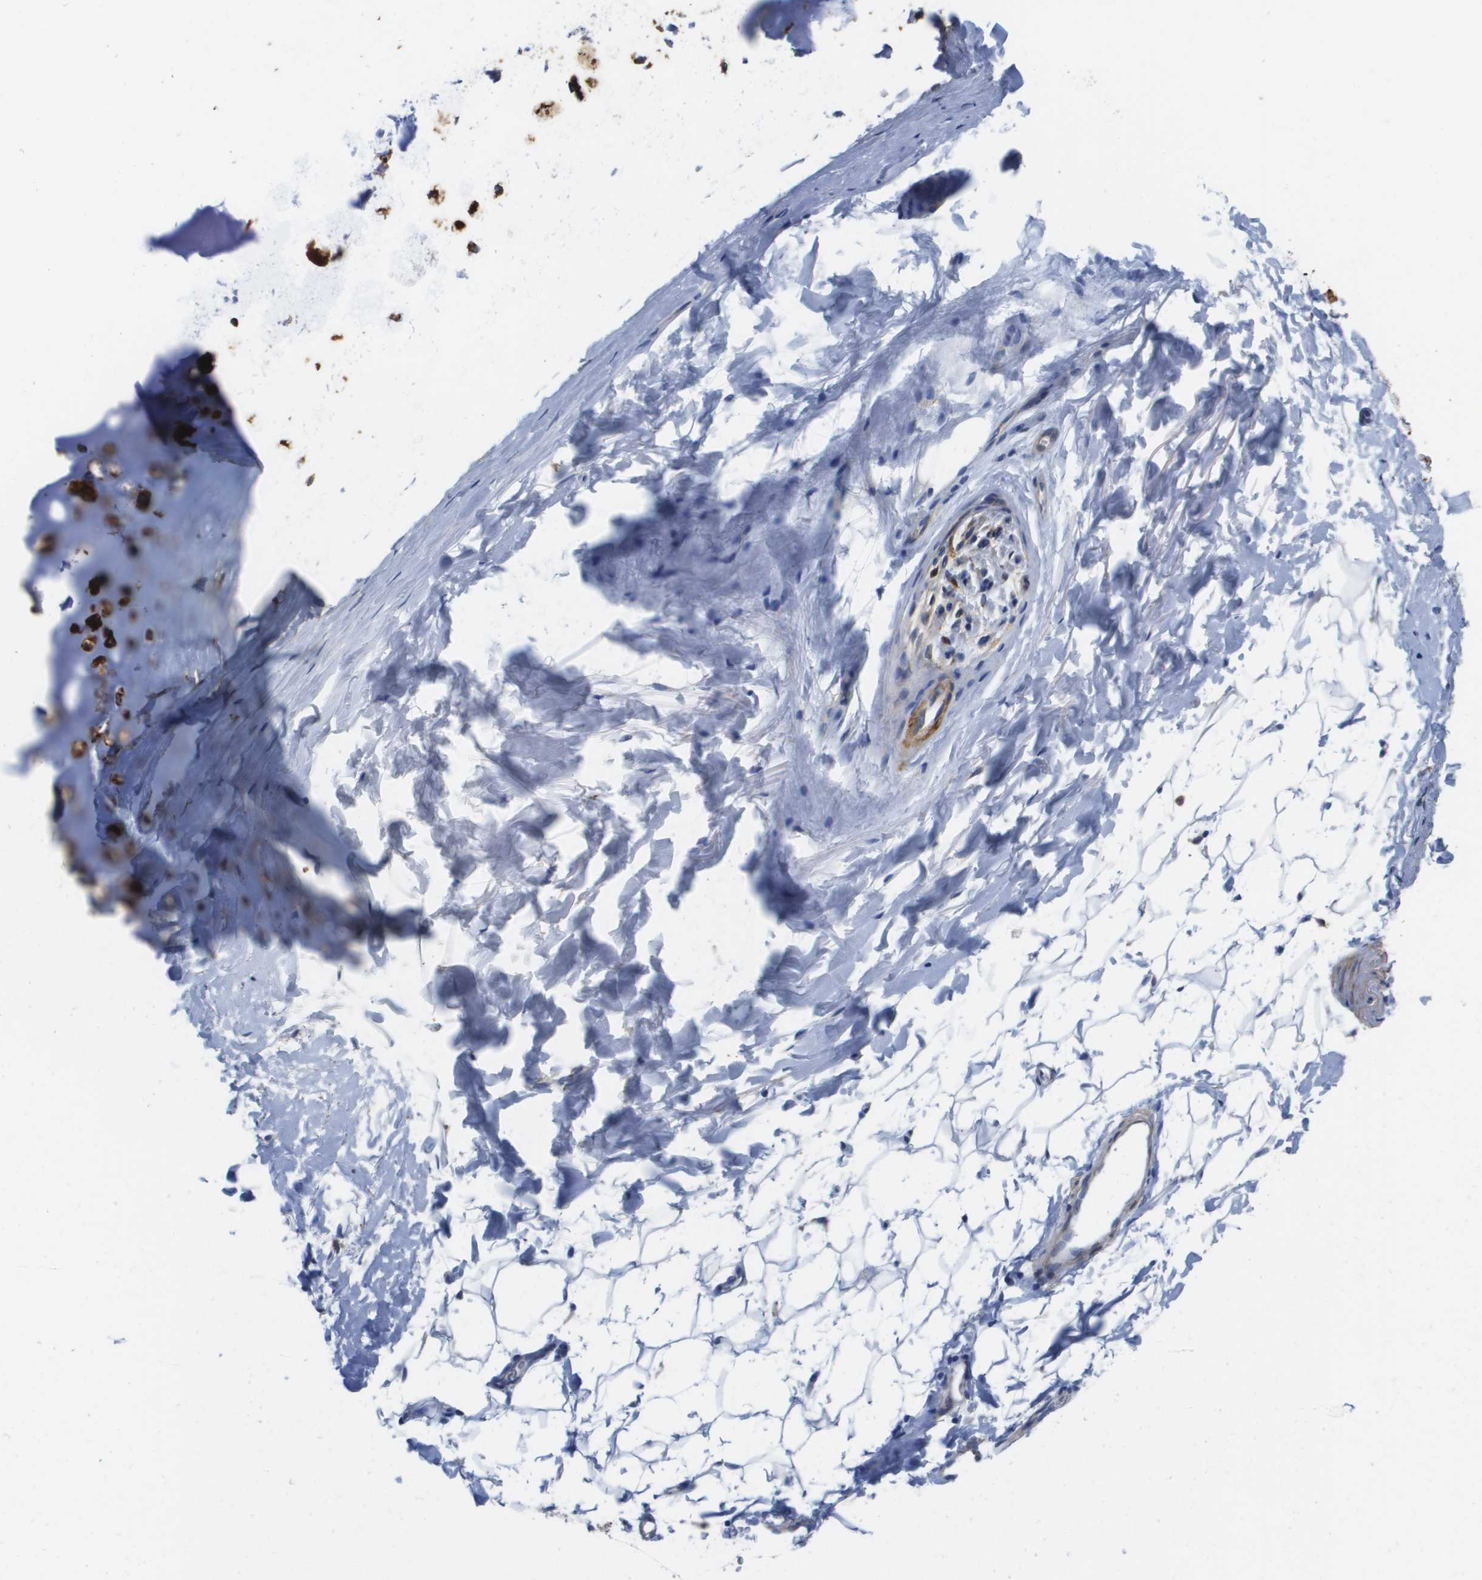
{"staining": {"intensity": "negative", "quantity": "none", "location": "none"}, "tissue": "adipose tissue", "cell_type": "Adipocytes", "image_type": "normal", "snomed": [{"axis": "morphology", "description": "Normal tissue, NOS"}, {"axis": "topography", "description": "Cartilage tissue"}, {"axis": "topography", "description": "Bronchus"}], "caption": "This is a micrograph of immunohistochemistry staining of unremarkable adipose tissue, which shows no expression in adipocytes.", "gene": "SLC37A2", "patient": {"sex": "female", "age": 53}}